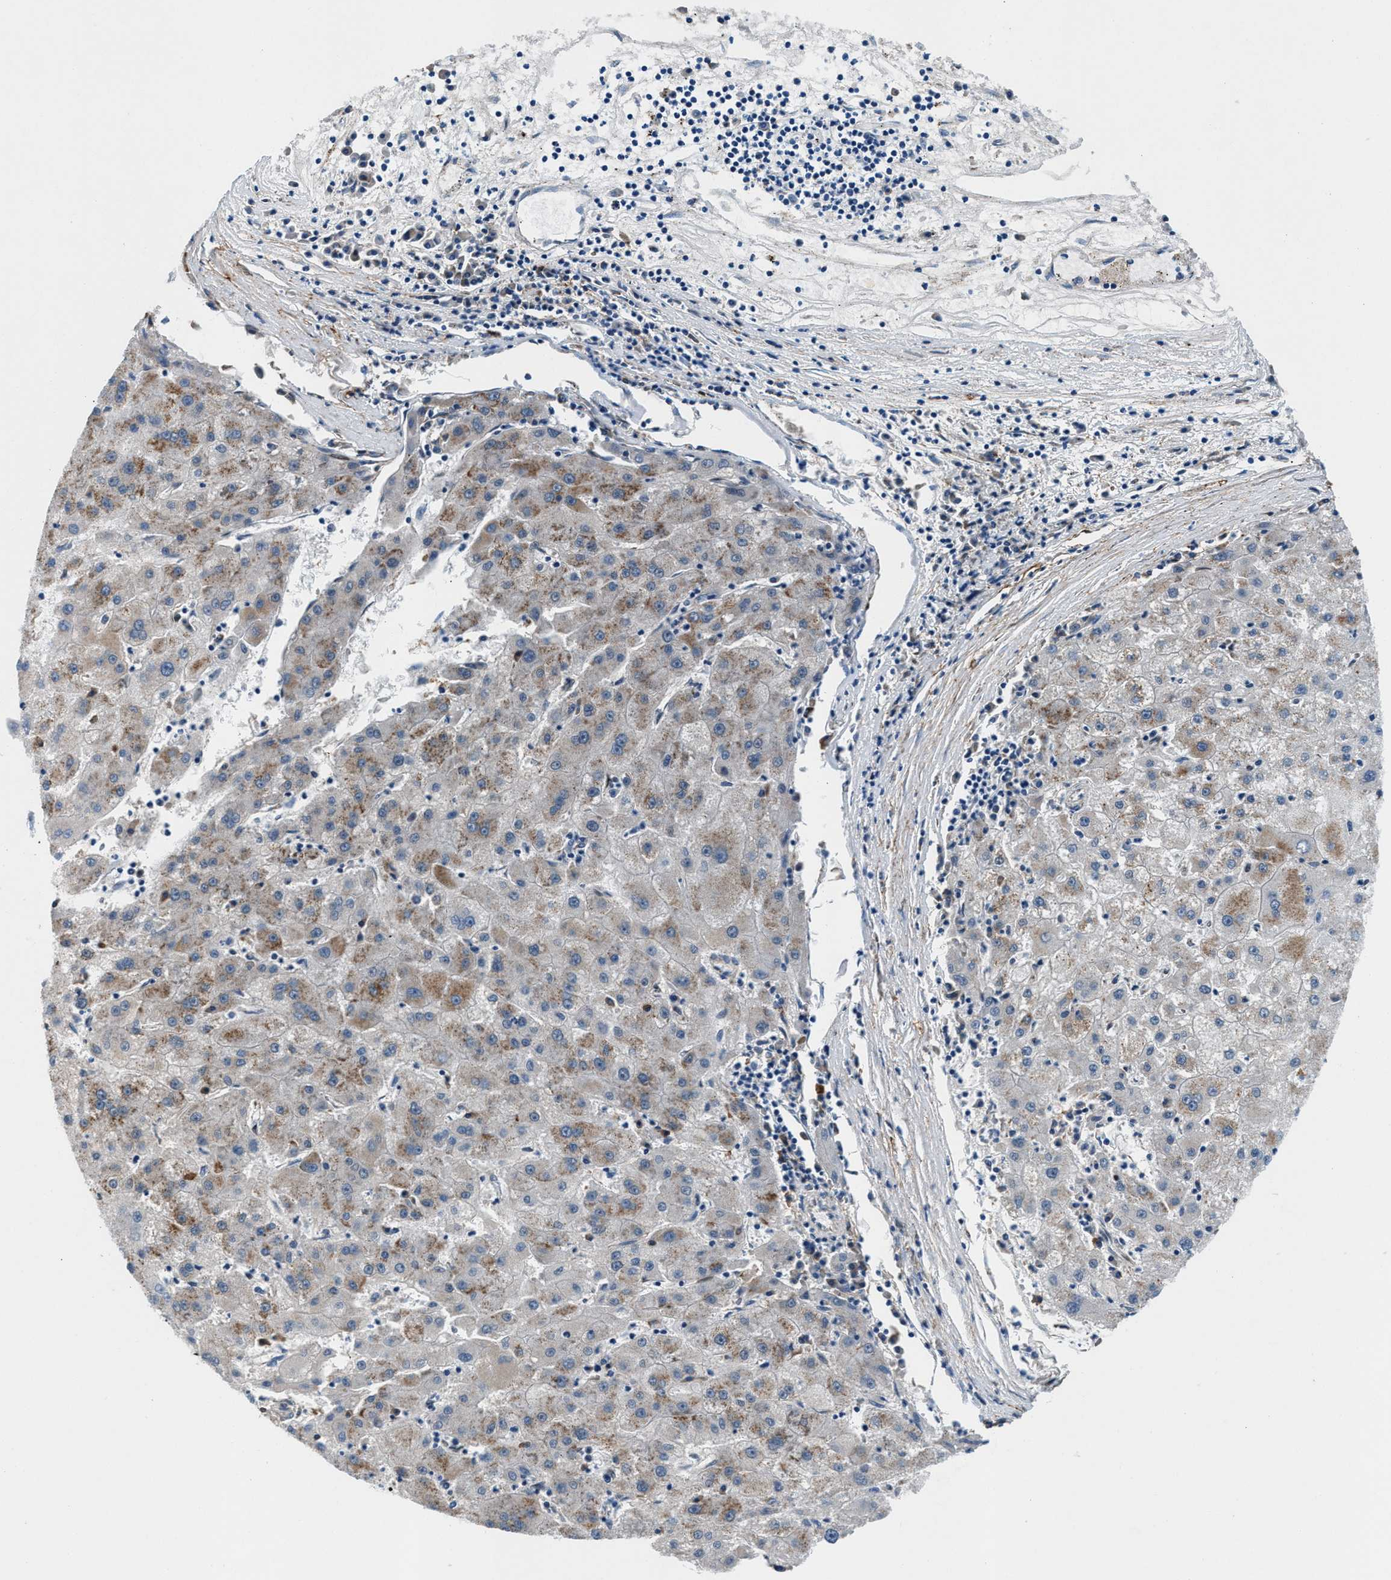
{"staining": {"intensity": "weak", "quantity": "25%-75%", "location": "cytoplasmic/membranous"}, "tissue": "liver cancer", "cell_type": "Tumor cells", "image_type": "cancer", "snomed": [{"axis": "morphology", "description": "Carcinoma, Hepatocellular, NOS"}, {"axis": "topography", "description": "Liver"}], "caption": "High-magnification brightfield microscopy of hepatocellular carcinoma (liver) stained with DAB (3,3'-diaminobenzidine) (brown) and counterstained with hematoxylin (blue). tumor cells exhibit weak cytoplasmic/membranous staining is seen in approximately25%-75% of cells. The staining is performed using DAB (3,3'-diaminobenzidine) brown chromogen to label protein expression. The nuclei are counter-stained blue using hematoxylin.", "gene": "SLFN11", "patient": {"sex": "male", "age": 72}}